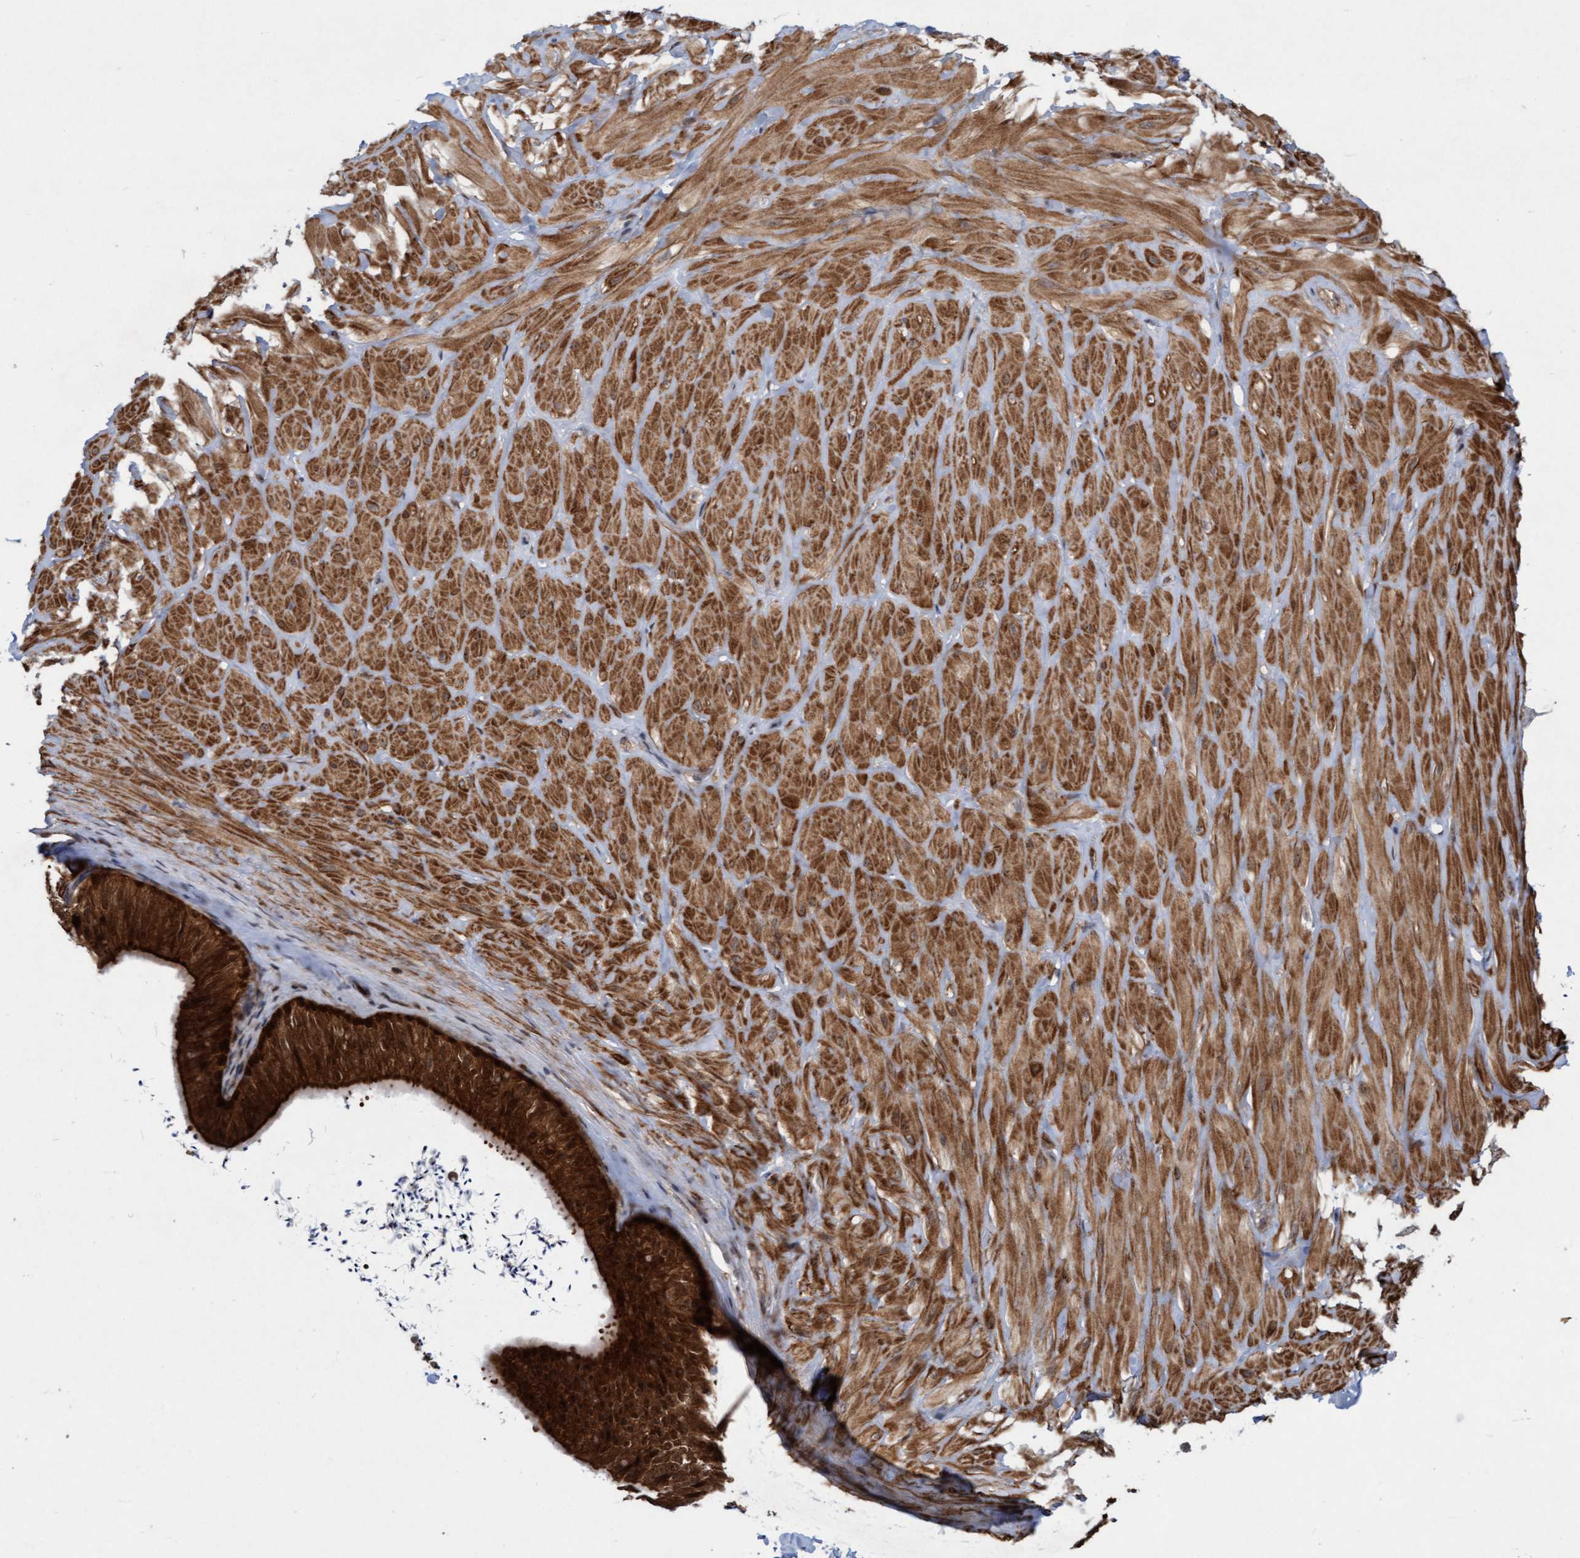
{"staining": {"intensity": "weak", "quantity": "25%-75%", "location": "cytoplasmic/membranous"}, "tissue": "adipose tissue", "cell_type": "Adipocytes", "image_type": "normal", "snomed": [{"axis": "morphology", "description": "Normal tissue, NOS"}, {"axis": "topography", "description": "Adipose tissue"}, {"axis": "topography", "description": "Vascular tissue"}, {"axis": "topography", "description": "Peripheral nerve tissue"}], "caption": "Immunohistochemical staining of benign human adipose tissue shows low levels of weak cytoplasmic/membranous expression in approximately 25%-75% of adipocytes. (IHC, brightfield microscopy, high magnification).", "gene": "RAP1GAP2", "patient": {"sex": "male", "age": 25}}